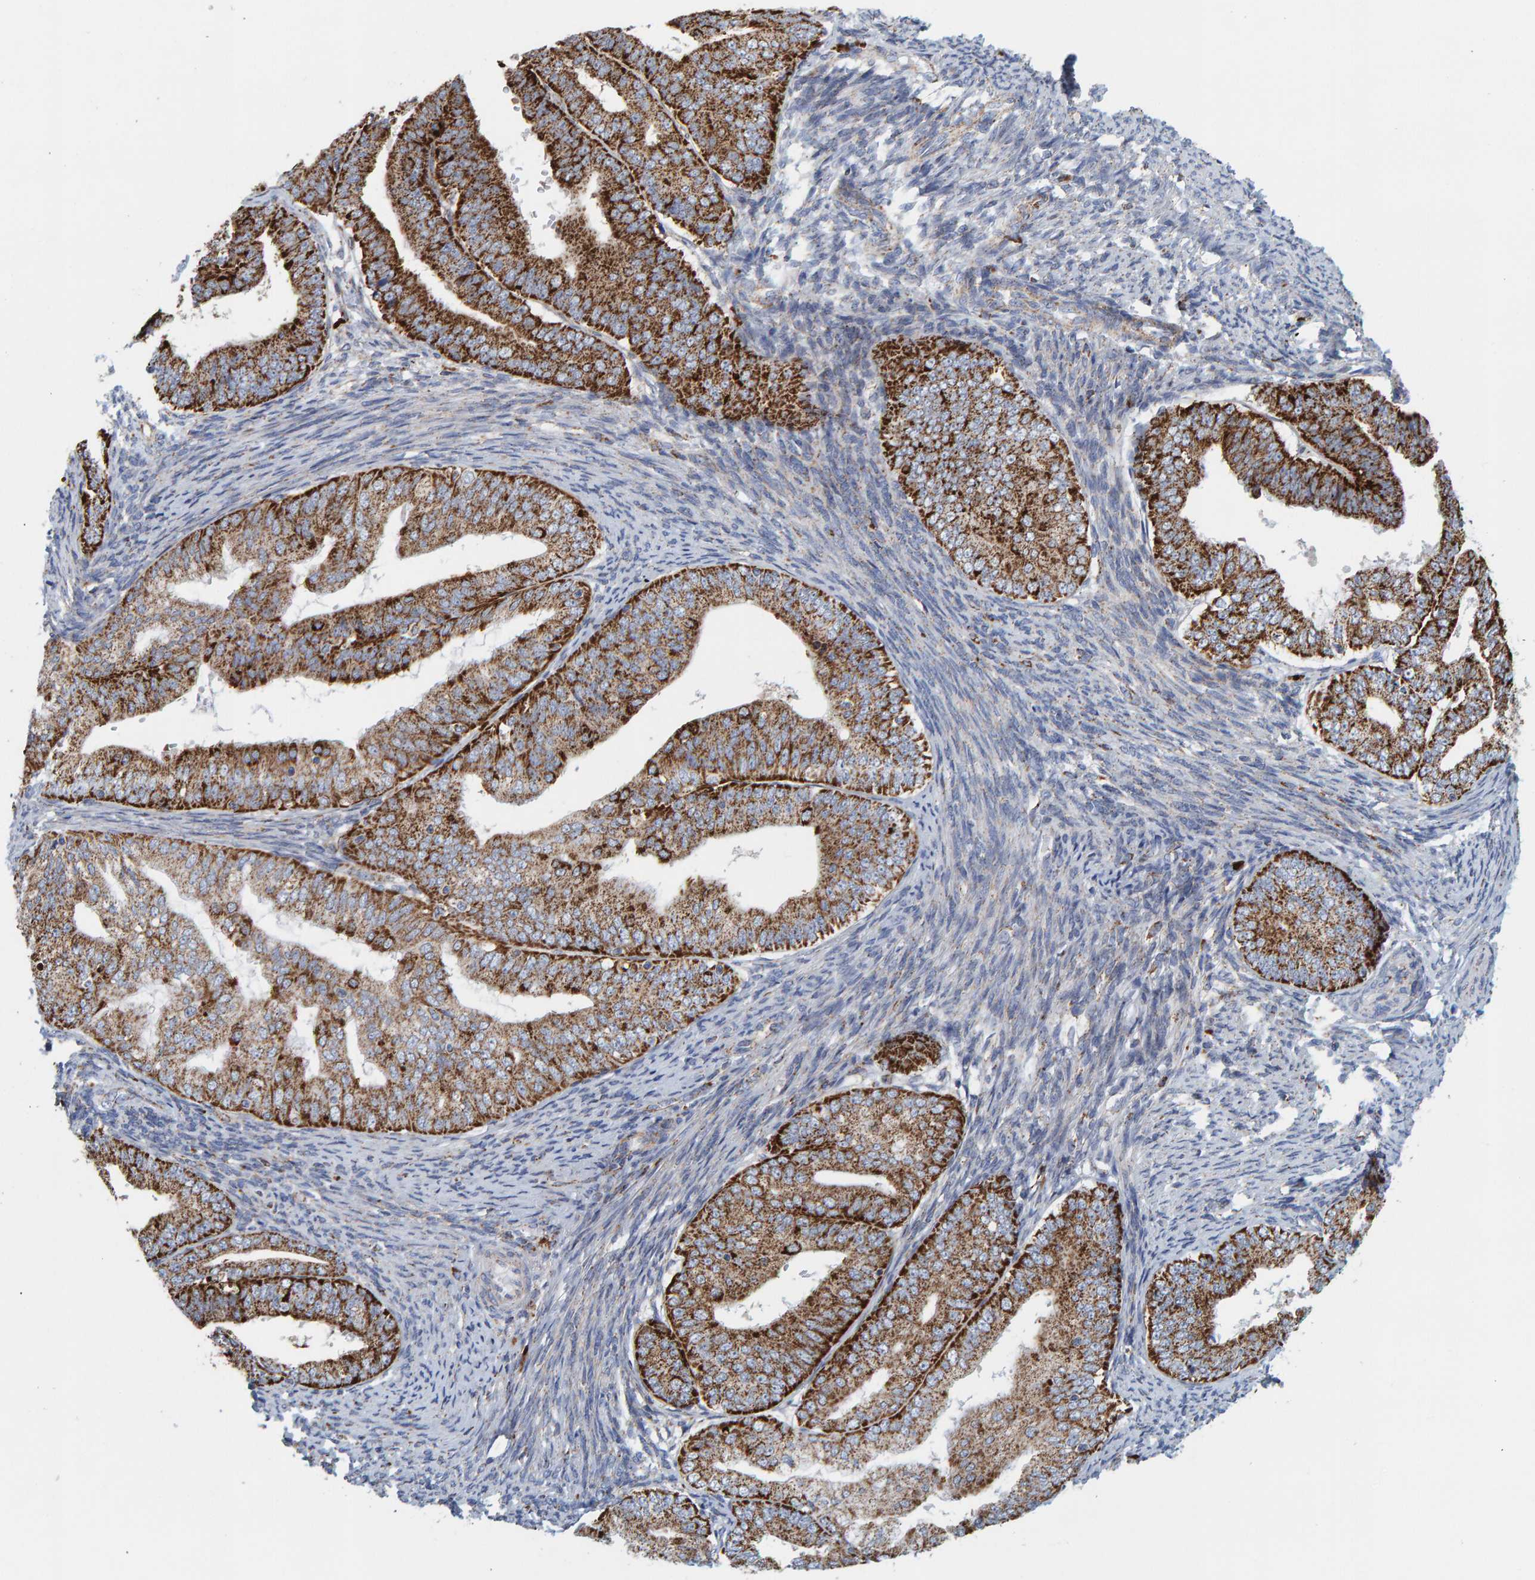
{"staining": {"intensity": "strong", "quantity": ">75%", "location": "cytoplasmic/membranous"}, "tissue": "endometrial cancer", "cell_type": "Tumor cells", "image_type": "cancer", "snomed": [{"axis": "morphology", "description": "Adenocarcinoma, NOS"}, {"axis": "topography", "description": "Endometrium"}], "caption": "Strong cytoplasmic/membranous protein positivity is identified in about >75% of tumor cells in endometrial cancer.", "gene": "B9D1", "patient": {"sex": "female", "age": 63}}